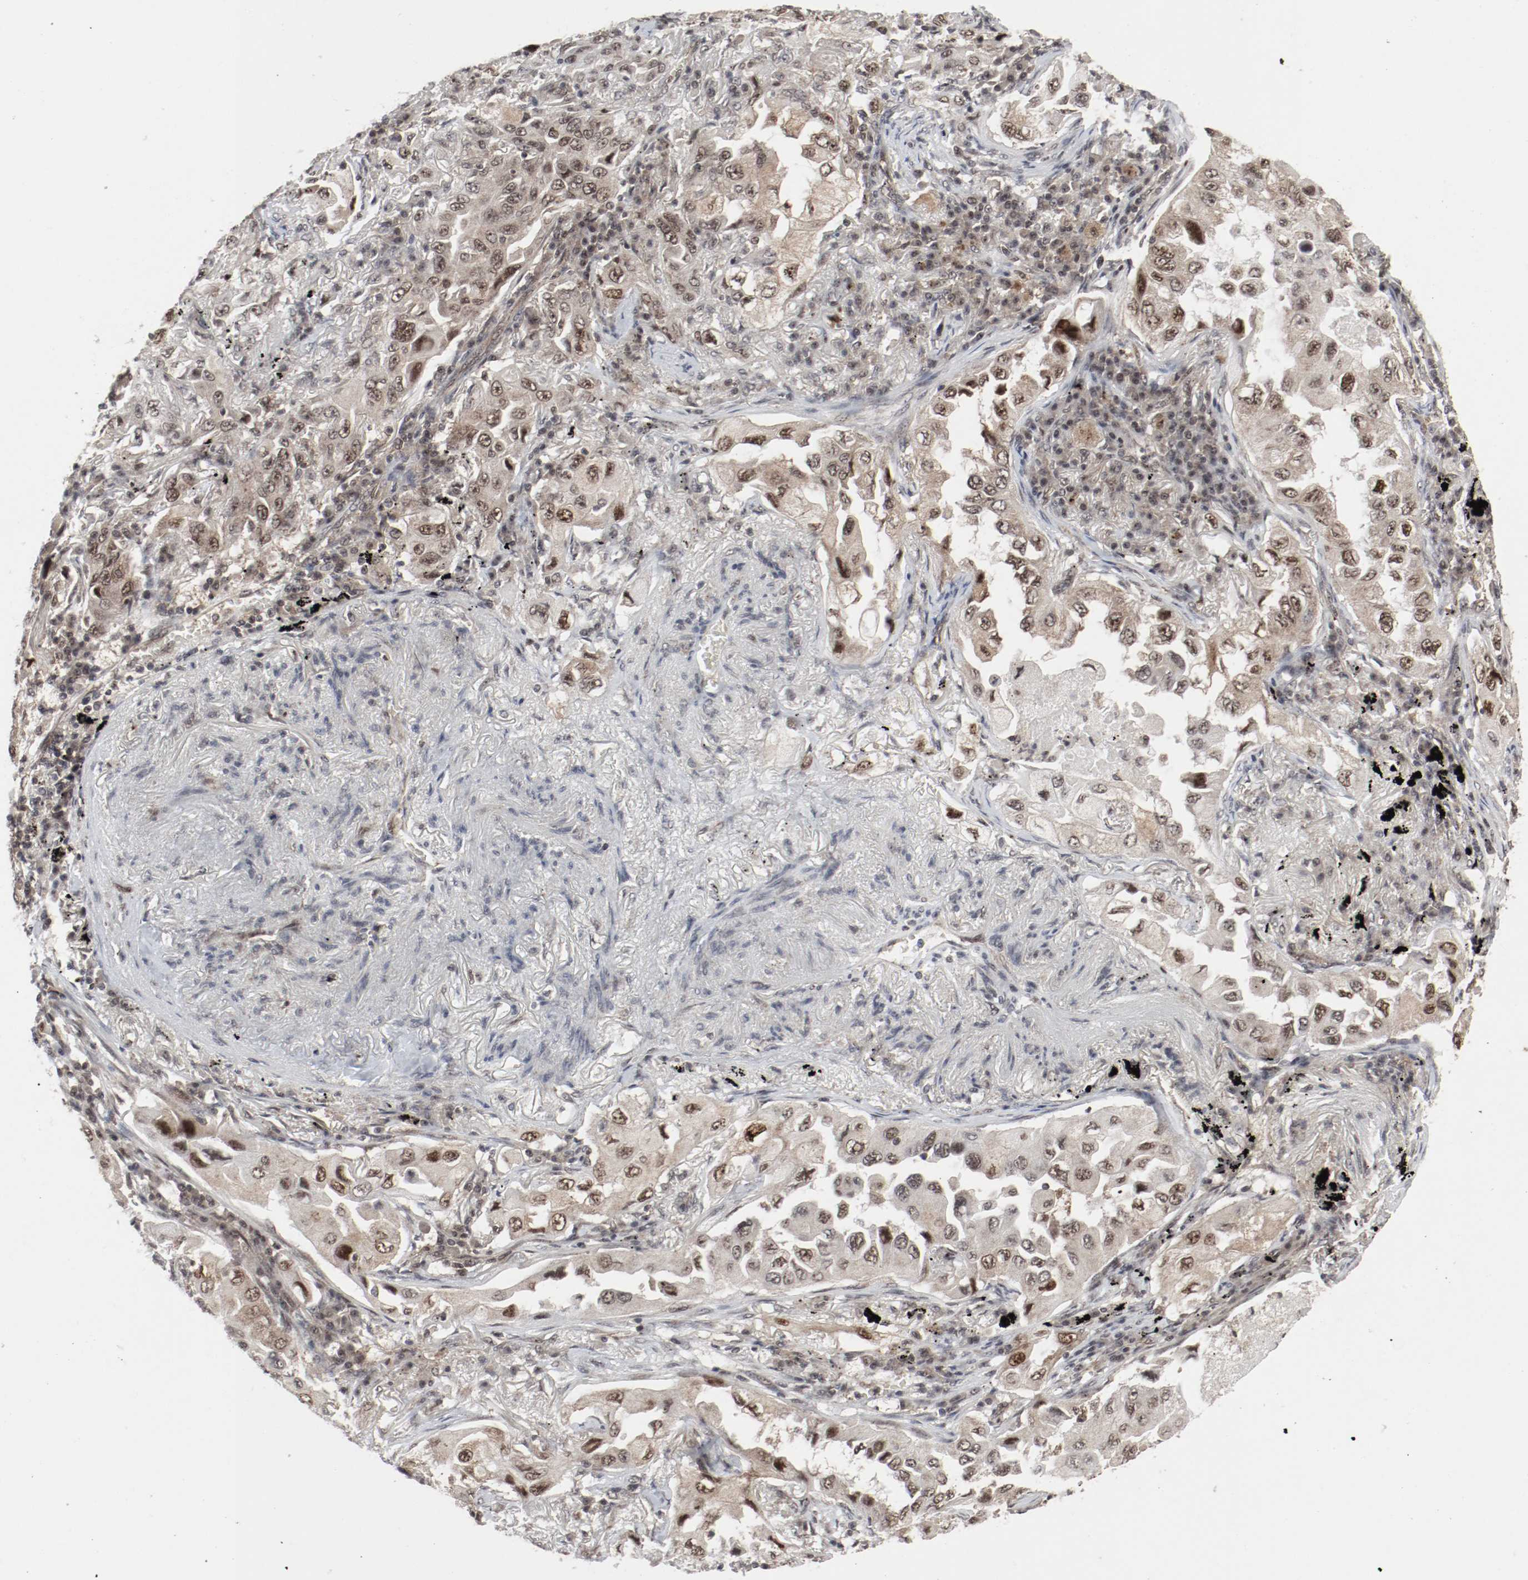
{"staining": {"intensity": "moderate", "quantity": ">75%", "location": "cytoplasmic/membranous,nuclear"}, "tissue": "lung cancer", "cell_type": "Tumor cells", "image_type": "cancer", "snomed": [{"axis": "morphology", "description": "Adenocarcinoma, NOS"}, {"axis": "topography", "description": "Lung"}], "caption": "High-power microscopy captured an immunohistochemistry micrograph of adenocarcinoma (lung), revealing moderate cytoplasmic/membranous and nuclear staining in about >75% of tumor cells.", "gene": "CSNK2B", "patient": {"sex": "female", "age": 65}}